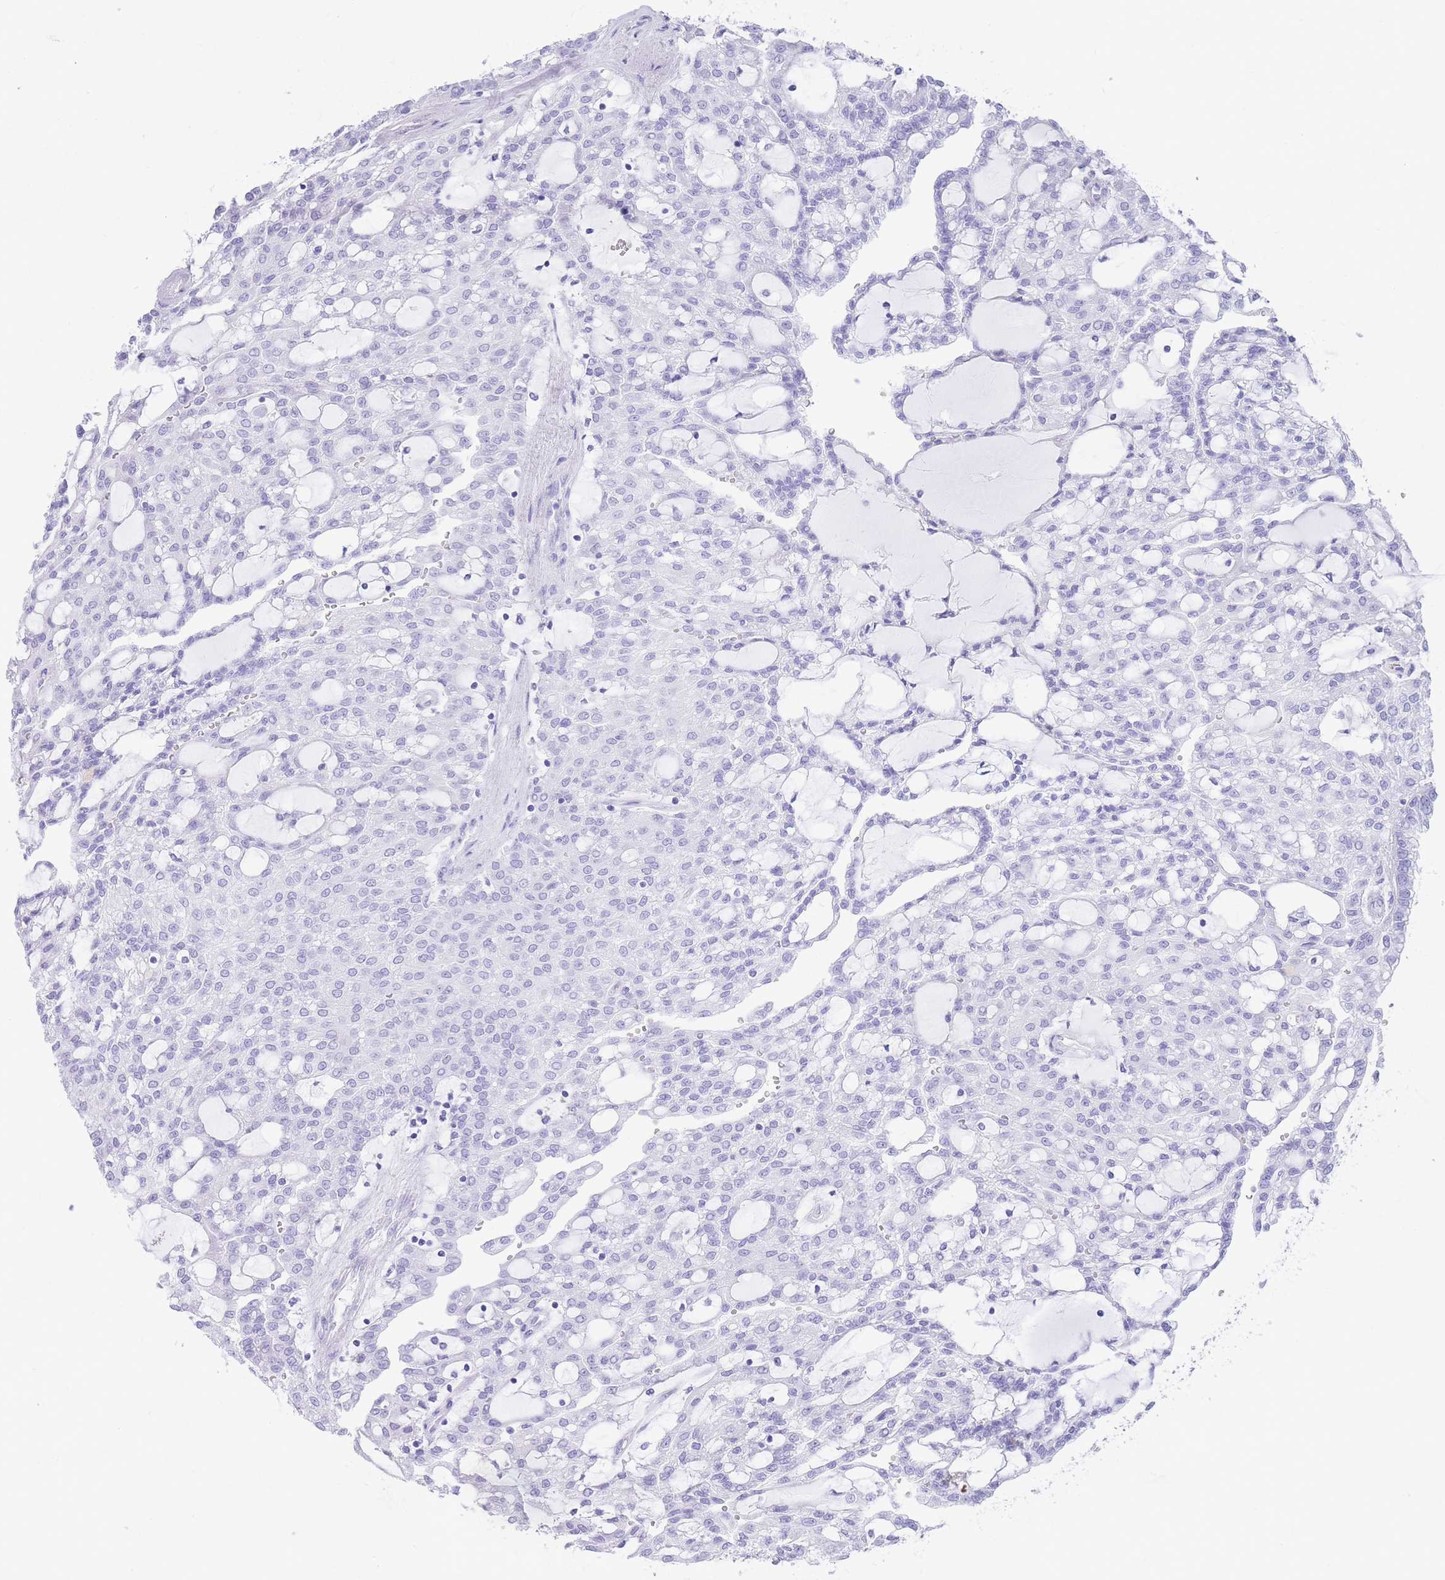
{"staining": {"intensity": "negative", "quantity": "none", "location": "none"}, "tissue": "renal cancer", "cell_type": "Tumor cells", "image_type": "cancer", "snomed": [{"axis": "morphology", "description": "Adenocarcinoma, NOS"}, {"axis": "topography", "description": "Kidney"}], "caption": "Immunohistochemistry (IHC) micrograph of human adenocarcinoma (renal) stained for a protein (brown), which reveals no expression in tumor cells.", "gene": "ELOA2", "patient": {"sex": "male", "age": 63}}